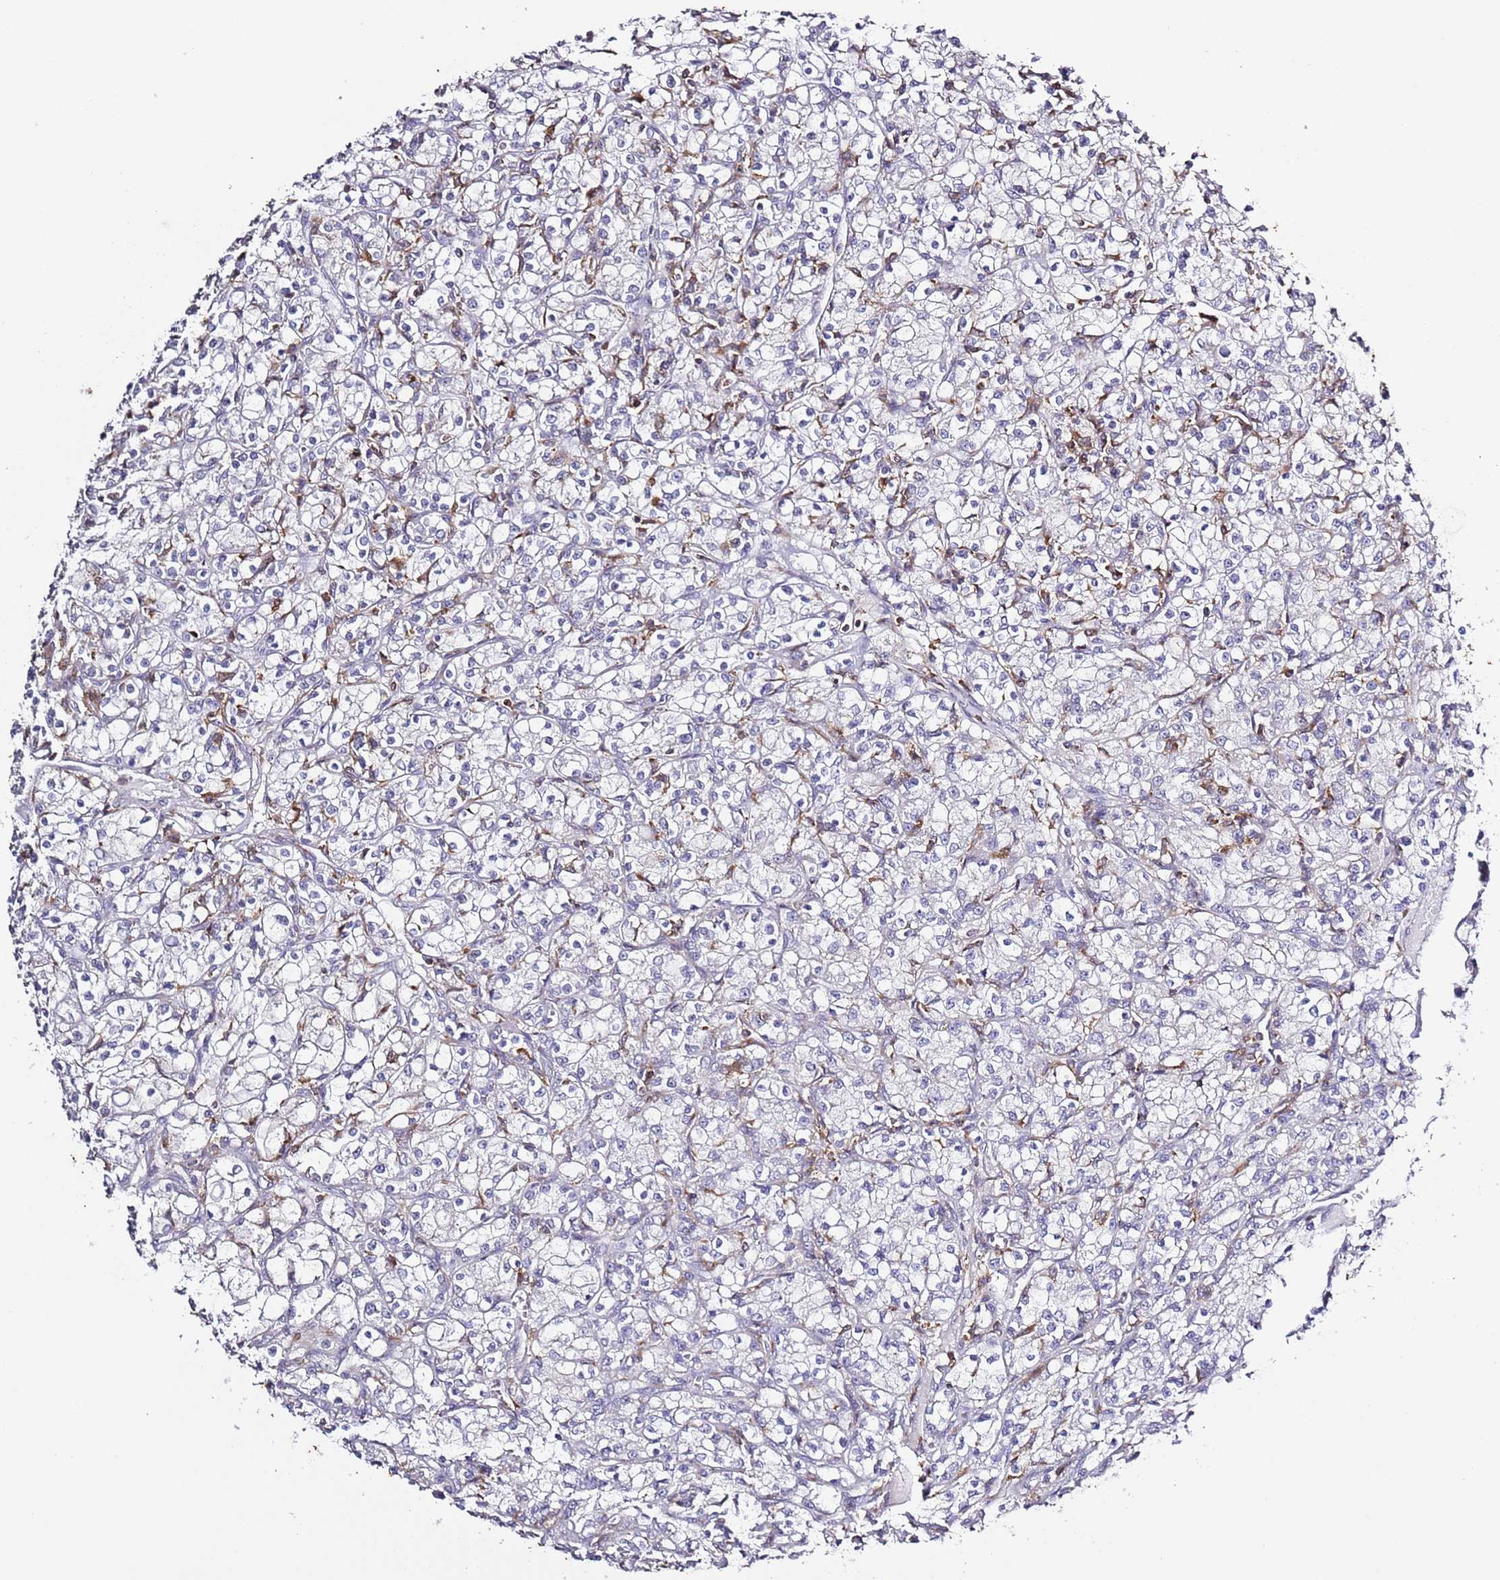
{"staining": {"intensity": "negative", "quantity": "none", "location": "none"}, "tissue": "renal cancer", "cell_type": "Tumor cells", "image_type": "cancer", "snomed": [{"axis": "morphology", "description": "Adenocarcinoma, NOS"}, {"axis": "topography", "description": "Kidney"}], "caption": "Micrograph shows no significant protein expression in tumor cells of renal cancer.", "gene": "LPXN", "patient": {"sex": "female", "age": 59}}